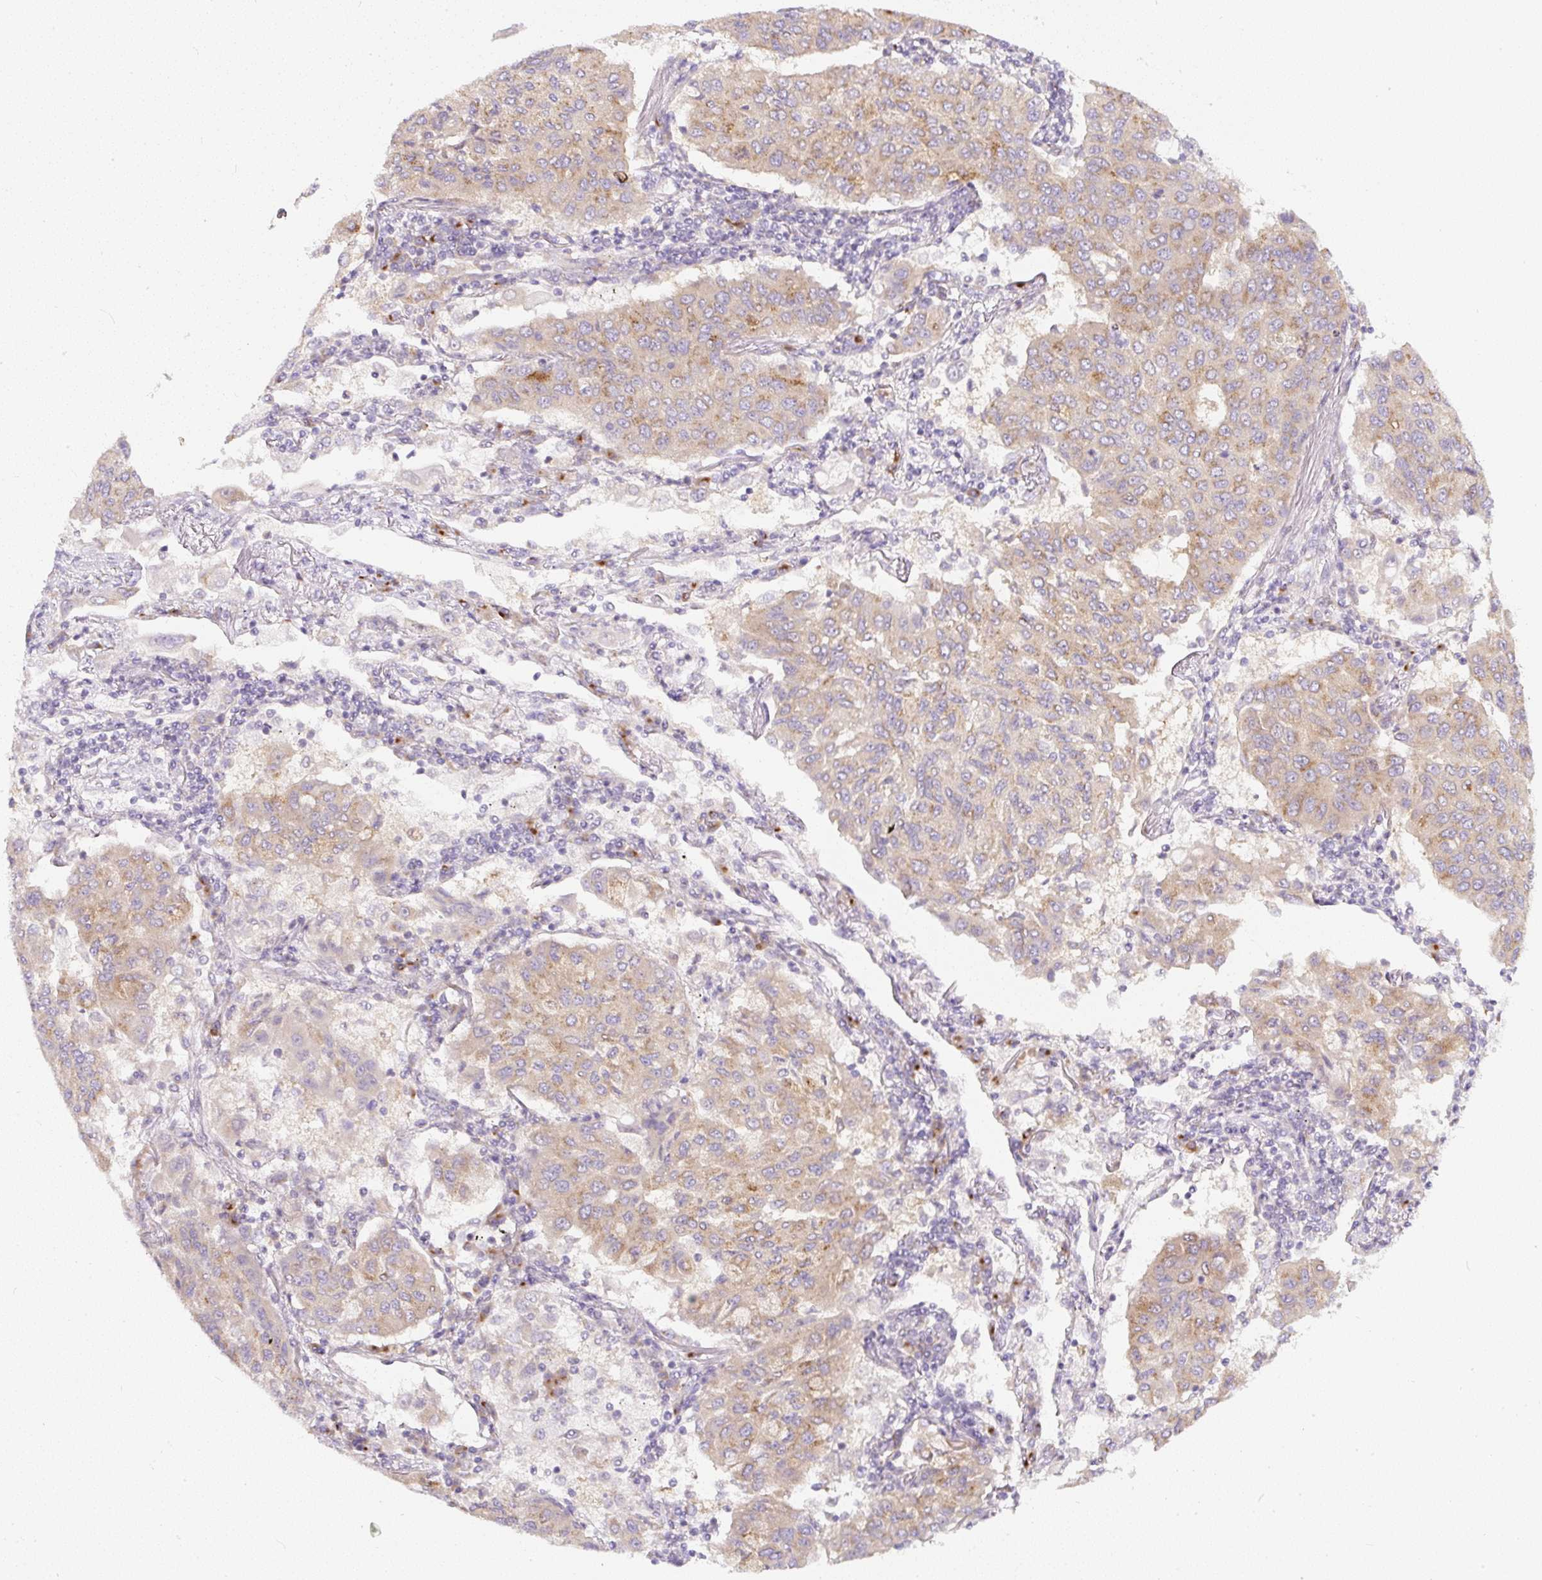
{"staining": {"intensity": "moderate", "quantity": "25%-75%", "location": "cytoplasmic/membranous"}, "tissue": "lung cancer", "cell_type": "Tumor cells", "image_type": "cancer", "snomed": [{"axis": "morphology", "description": "Squamous cell carcinoma, NOS"}, {"axis": "topography", "description": "Lung"}], "caption": "Lung squamous cell carcinoma stained for a protein (brown) demonstrates moderate cytoplasmic/membranous positive positivity in about 25%-75% of tumor cells.", "gene": "MLX", "patient": {"sex": "male", "age": 74}}